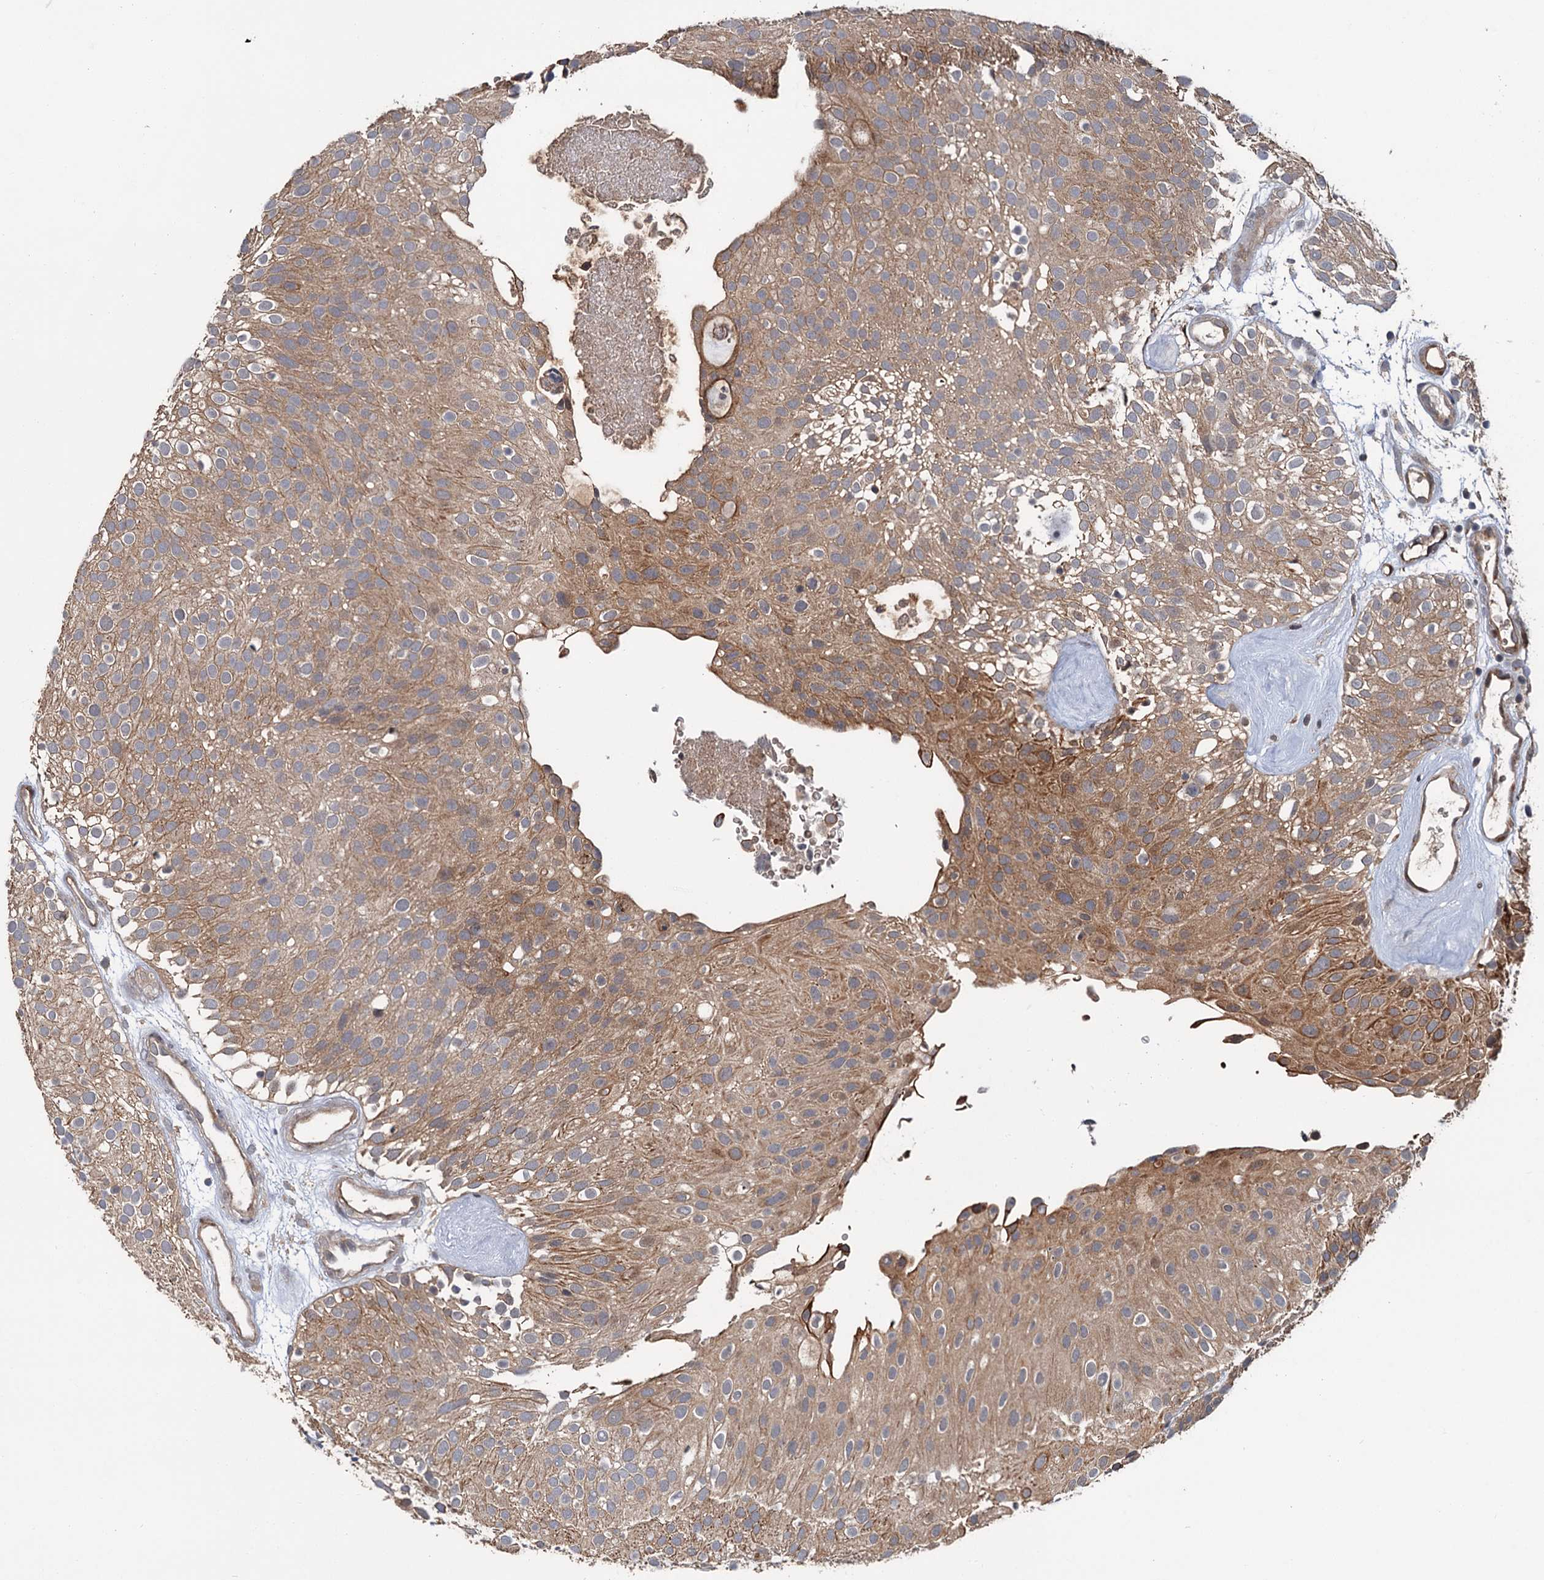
{"staining": {"intensity": "moderate", "quantity": ">75%", "location": "cytoplasmic/membranous"}, "tissue": "urothelial cancer", "cell_type": "Tumor cells", "image_type": "cancer", "snomed": [{"axis": "morphology", "description": "Urothelial carcinoma, Low grade"}, {"axis": "topography", "description": "Urinary bladder"}], "caption": "The micrograph displays staining of urothelial cancer, revealing moderate cytoplasmic/membranous protein expression (brown color) within tumor cells.", "gene": "KANSL2", "patient": {"sex": "male", "age": 78}}